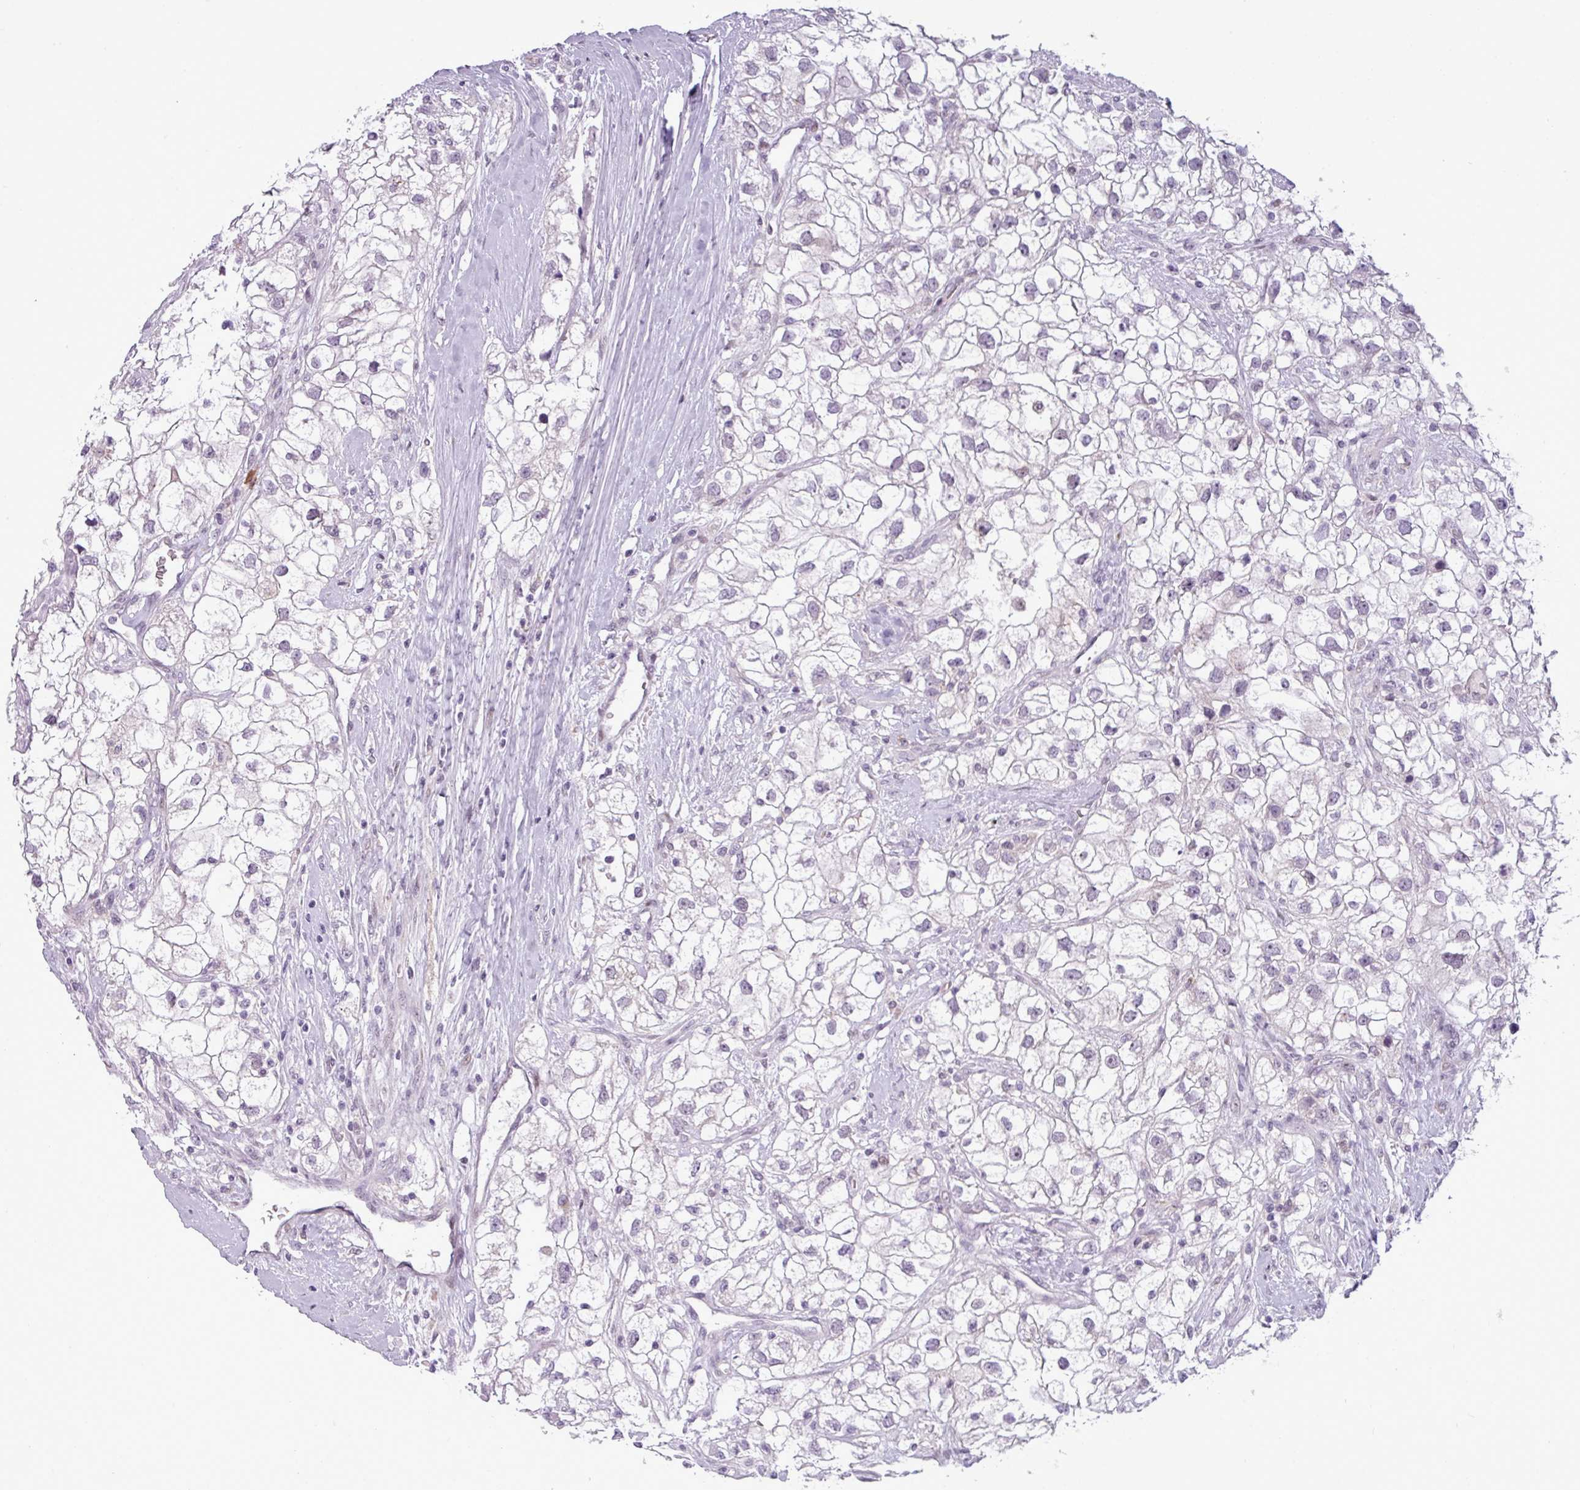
{"staining": {"intensity": "negative", "quantity": "none", "location": "none"}, "tissue": "renal cancer", "cell_type": "Tumor cells", "image_type": "cancer", "snomed": [{"axis": "morphology", "description": "Adenocarcinoma, NOS"}, {"axis": "topography", "description": "Kidney"}], "caption": "This is an immunohistochemistry (IHC) micrograph of human renal cancer. There is no staining in tumor cells.", "gene": "SLC66A2", "patient": {"sex": "male", "age": 59}}